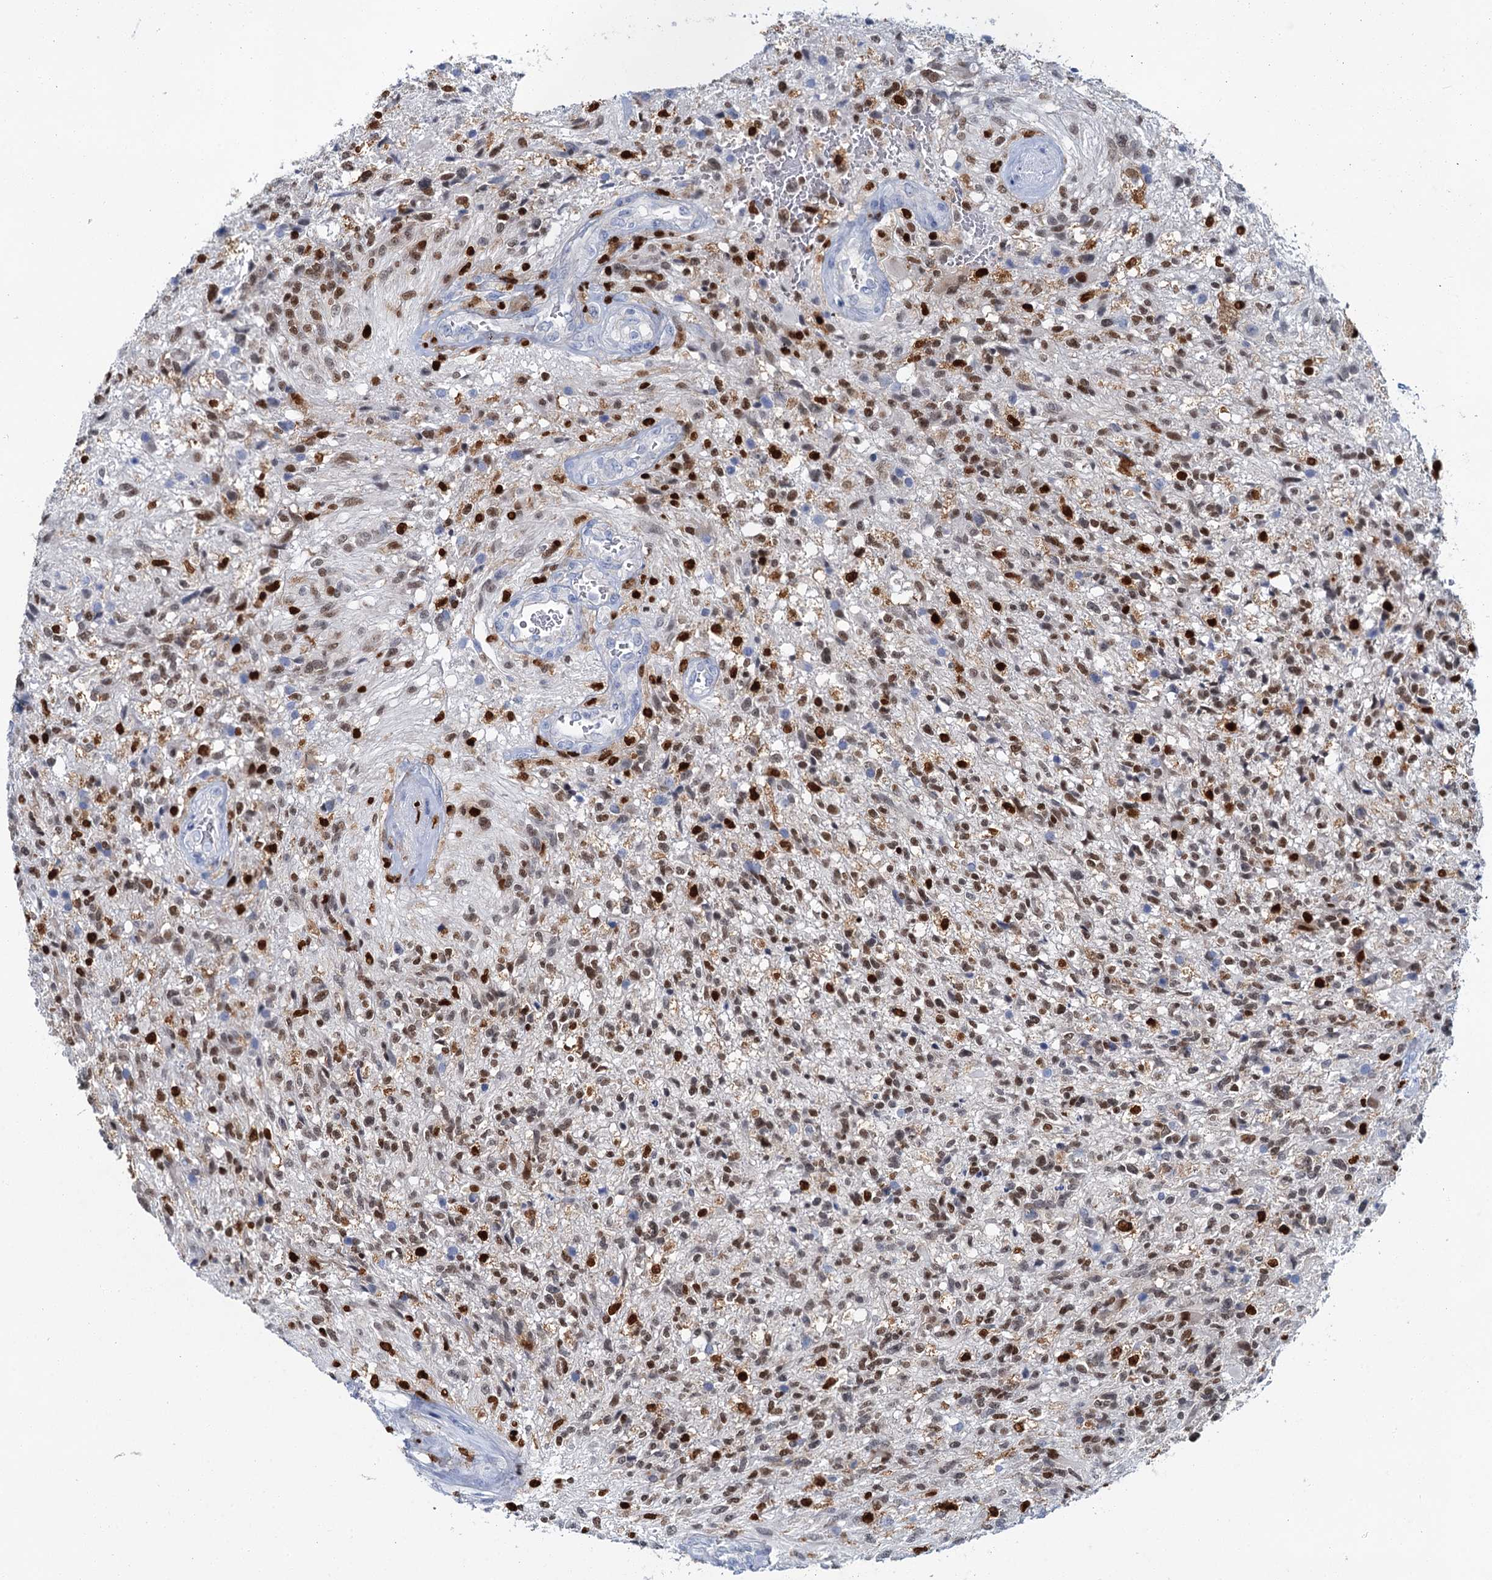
{"staining": {"intensity": "moderate", "quantity": "25%-75%", "location": "nuclear"}, "tissue": "glioma", "cell_type": "Tumor cells", "image_type": "cancer", "snomed": [{"axis": "morphology", "description": "Glioma, malignant, High grade"}, {"axis": "topography", "description": "Brain"}], "caption": "Tumor cells exhibit medium levels of moderate nuclear expression in about 25%-75% of cells in glioma. The protein of interest is stained brown, and the nuclei are stained in blue (DAB (3,3'-diaminobenzidine) IHC with brightfield microscopy, high magnification).", "gene": "CELF2", "patient": {"sex": "male", "age": 56}}